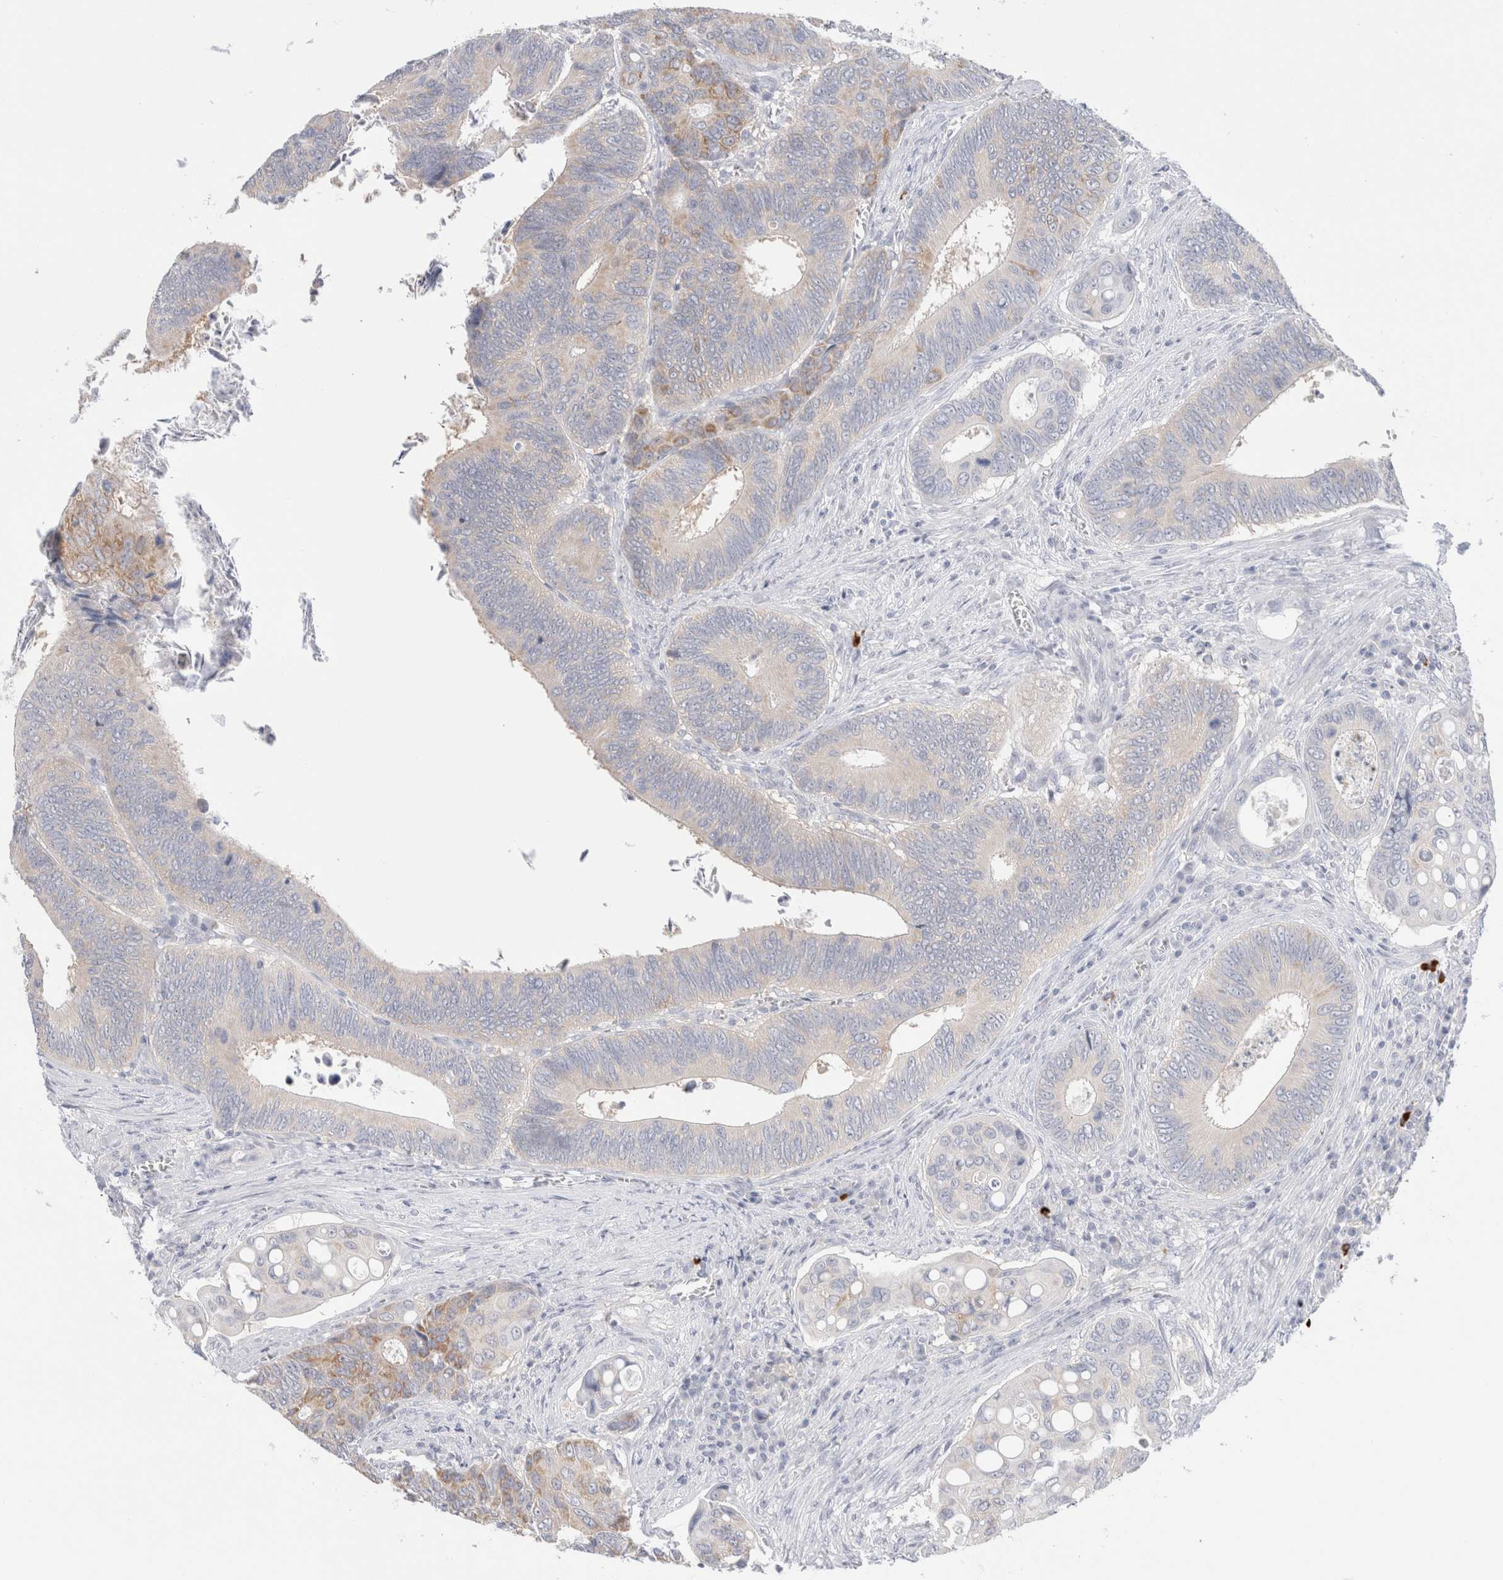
{"staining": {"intensity": "weak", "quantity": "<25%", "location": "cytoplasmic/membranous"}, "tissue": "colorectal cancer", "cell_type": "Tumor cells", "image_type": "cancer", "snomed": [{"axis": "morphology", "description": "Inflammation, NOS"}, {"axis": "morphology", "description": "Adenocarcinoma, NOS"}, {"axis": "topography", "description": "Colon"}], "caption": "Tumor cells show no significant protein expression in colorectal adenocarcinoma.", "gene": "NDOR1", "patient": {"sex": "male", "age": 72}}